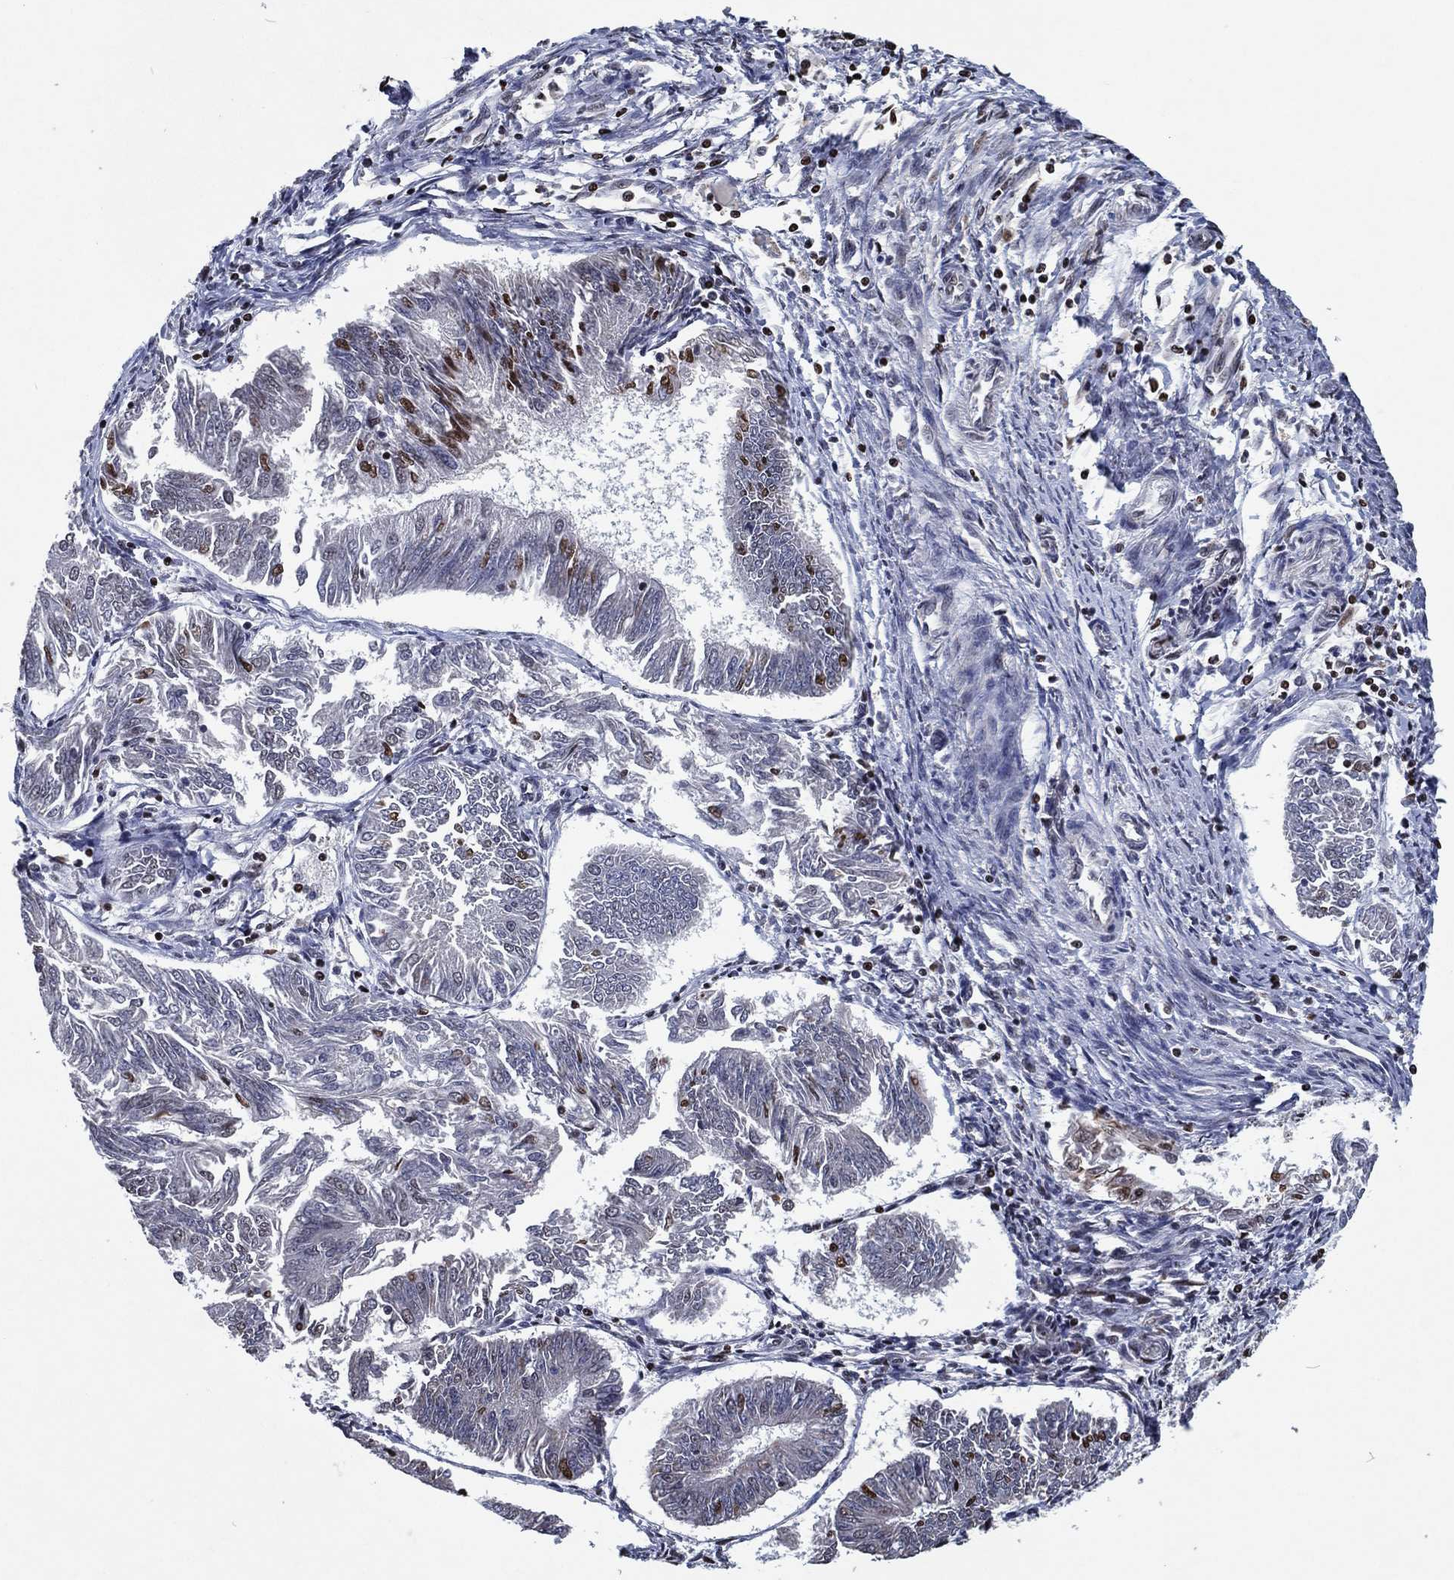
{"staining": {"intensity": "moderate", "quantity": "<25%", "location": "nuclear"}, "tissue": "endometrial cancer", "cell_type": "Tumor cells", "image_type": "cancer", "snomed": [{"axis": "morphology", "description": "Adenocarcinoma, NOS"}, {"axis": "topography", "description": "Endometrium"}], "caption": "This micrograph reveals immunohistochemistry staining of endometrial cancer (adenocarcinoma), with low moderate nuclear expression in about <25% of tumor cells.", "gene": "ZBTB42", "patient": {"sex": "female", "age": 58}}